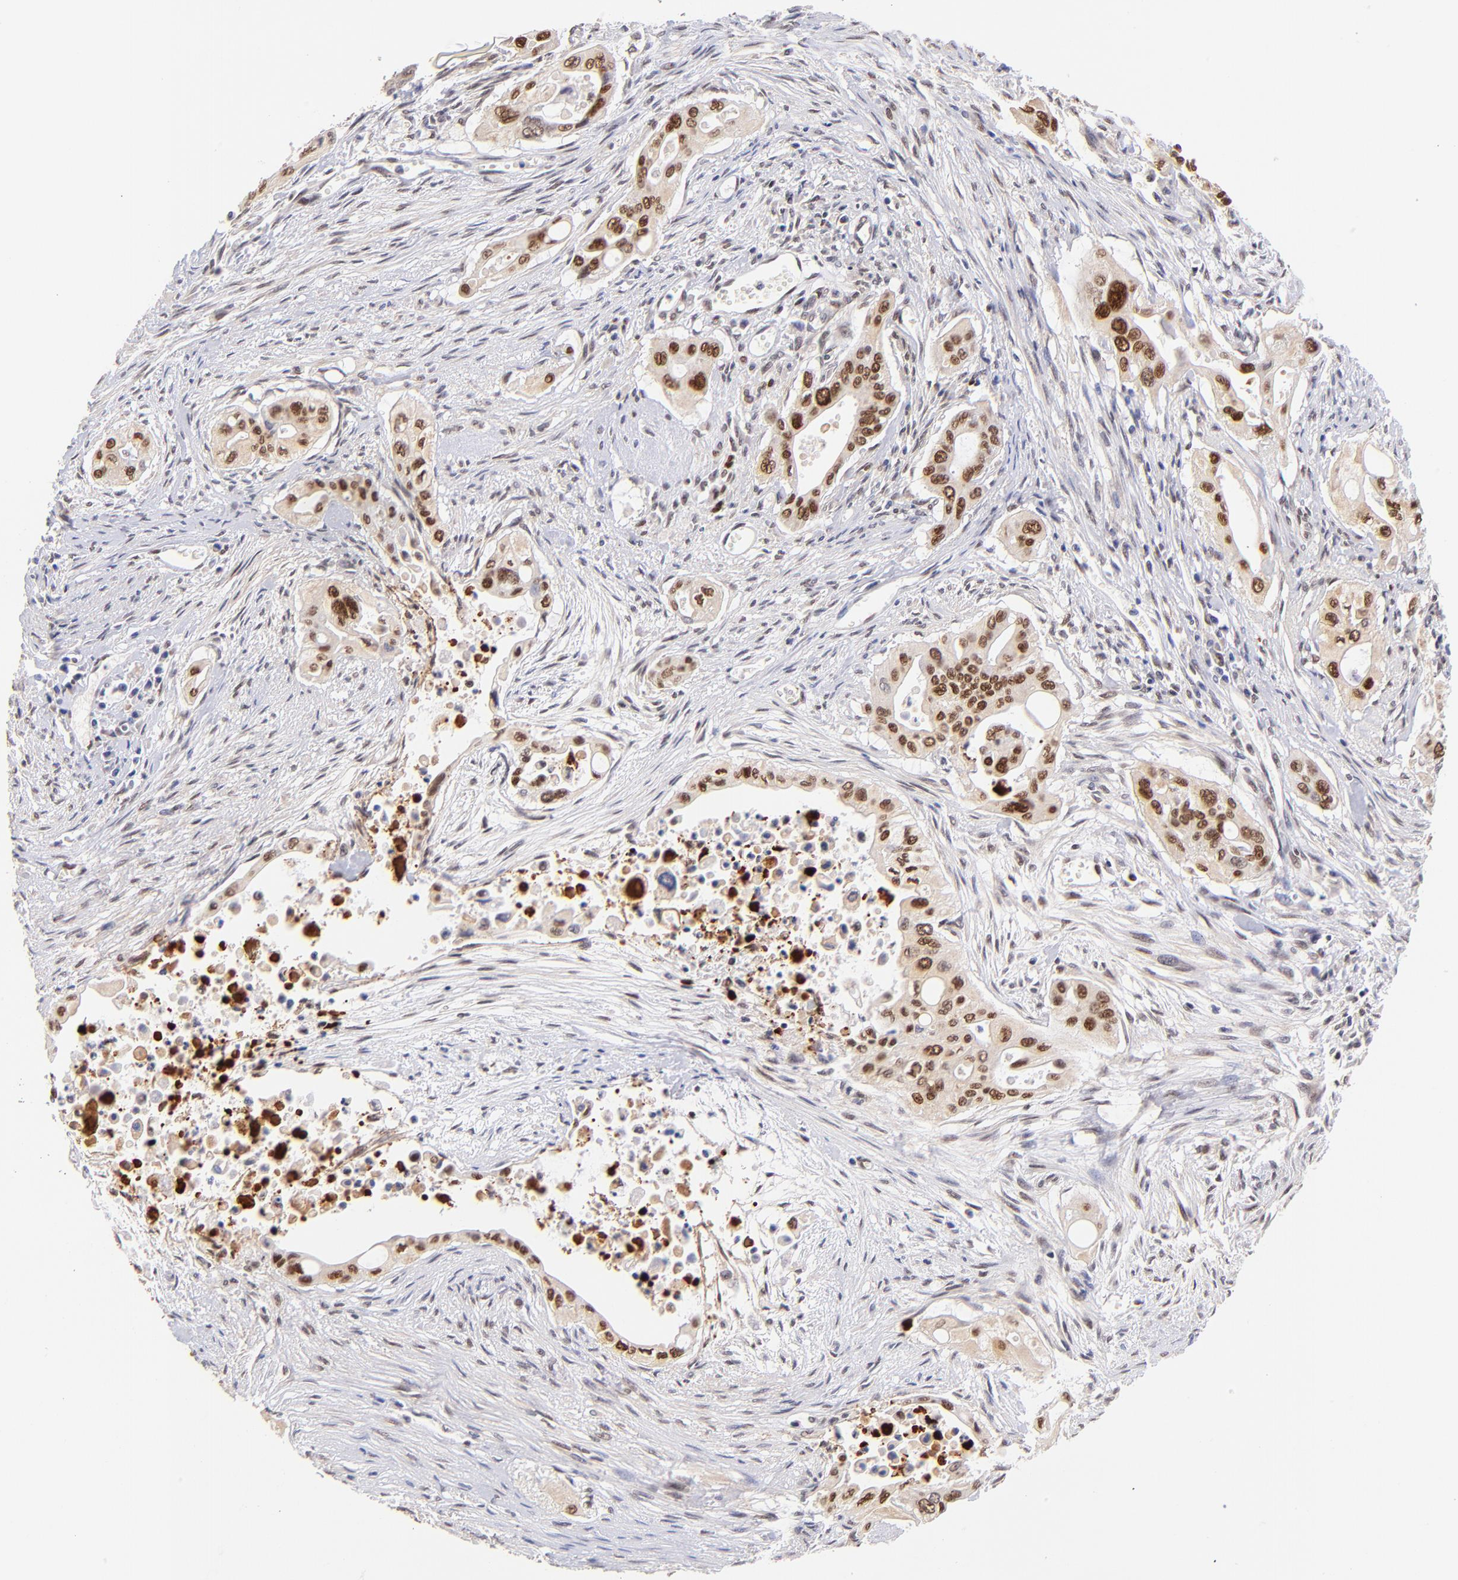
{"staining": {"intensity": "moderate", "quantity": ">75%", "location": "nuclear"}, "tissue": "pancreatic cancer", "cell_type": "Tumor cells", "image_type": "cancer", "snomed": [{"axis": "morphology", "description": "Adenocarcinoma, NOS"}, {"axis": "topography", "description": "Pancreas"}], "caption": "Immunohistochemical staining of human pancreatic adenocarcinoma displays medium levels of moderate nuclear protein expression in approximately >75% of tumor cells.", "gene": "MIDEAS", "patient": {"sex": "male", "age": 77}}